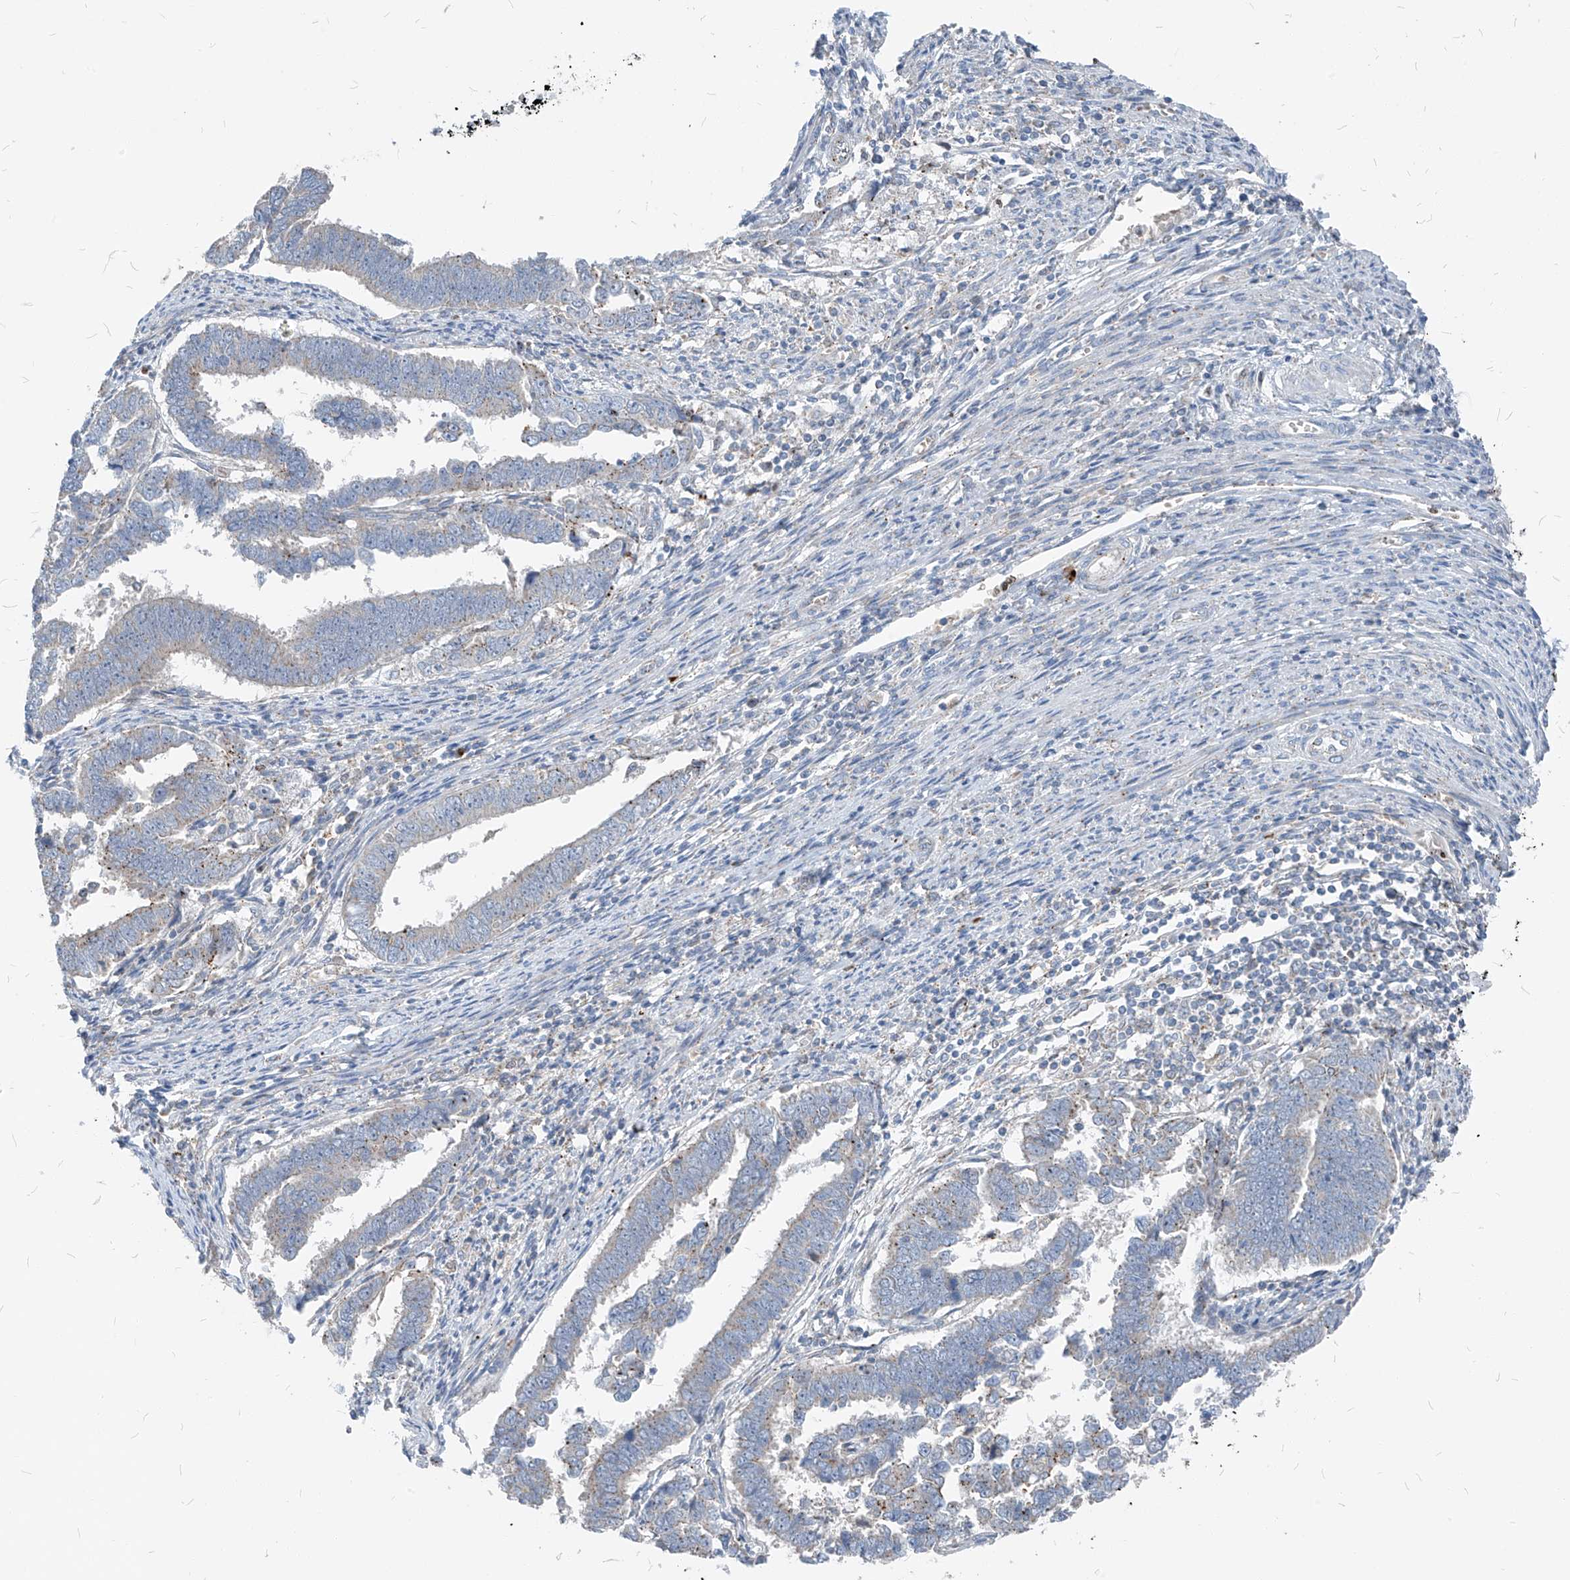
{"staining": {"intensity": "negative", "quantity": "none", "location": "none"}, "tissue": "endometrial cancer", "cell_type": "Tumor cells", "image_type": "cancer", "snomed": [{"axis": "morphology", "description": "Adenocarcinoma, NOS"}, {"axis": "topography", "description": "Endometrium"}], "caption": "An image of human endometrial adenocarcinoma is negative for staining in tumor cells.", "gene": "CHMP2B", "patient": {"sex": "female", "age": 75}}